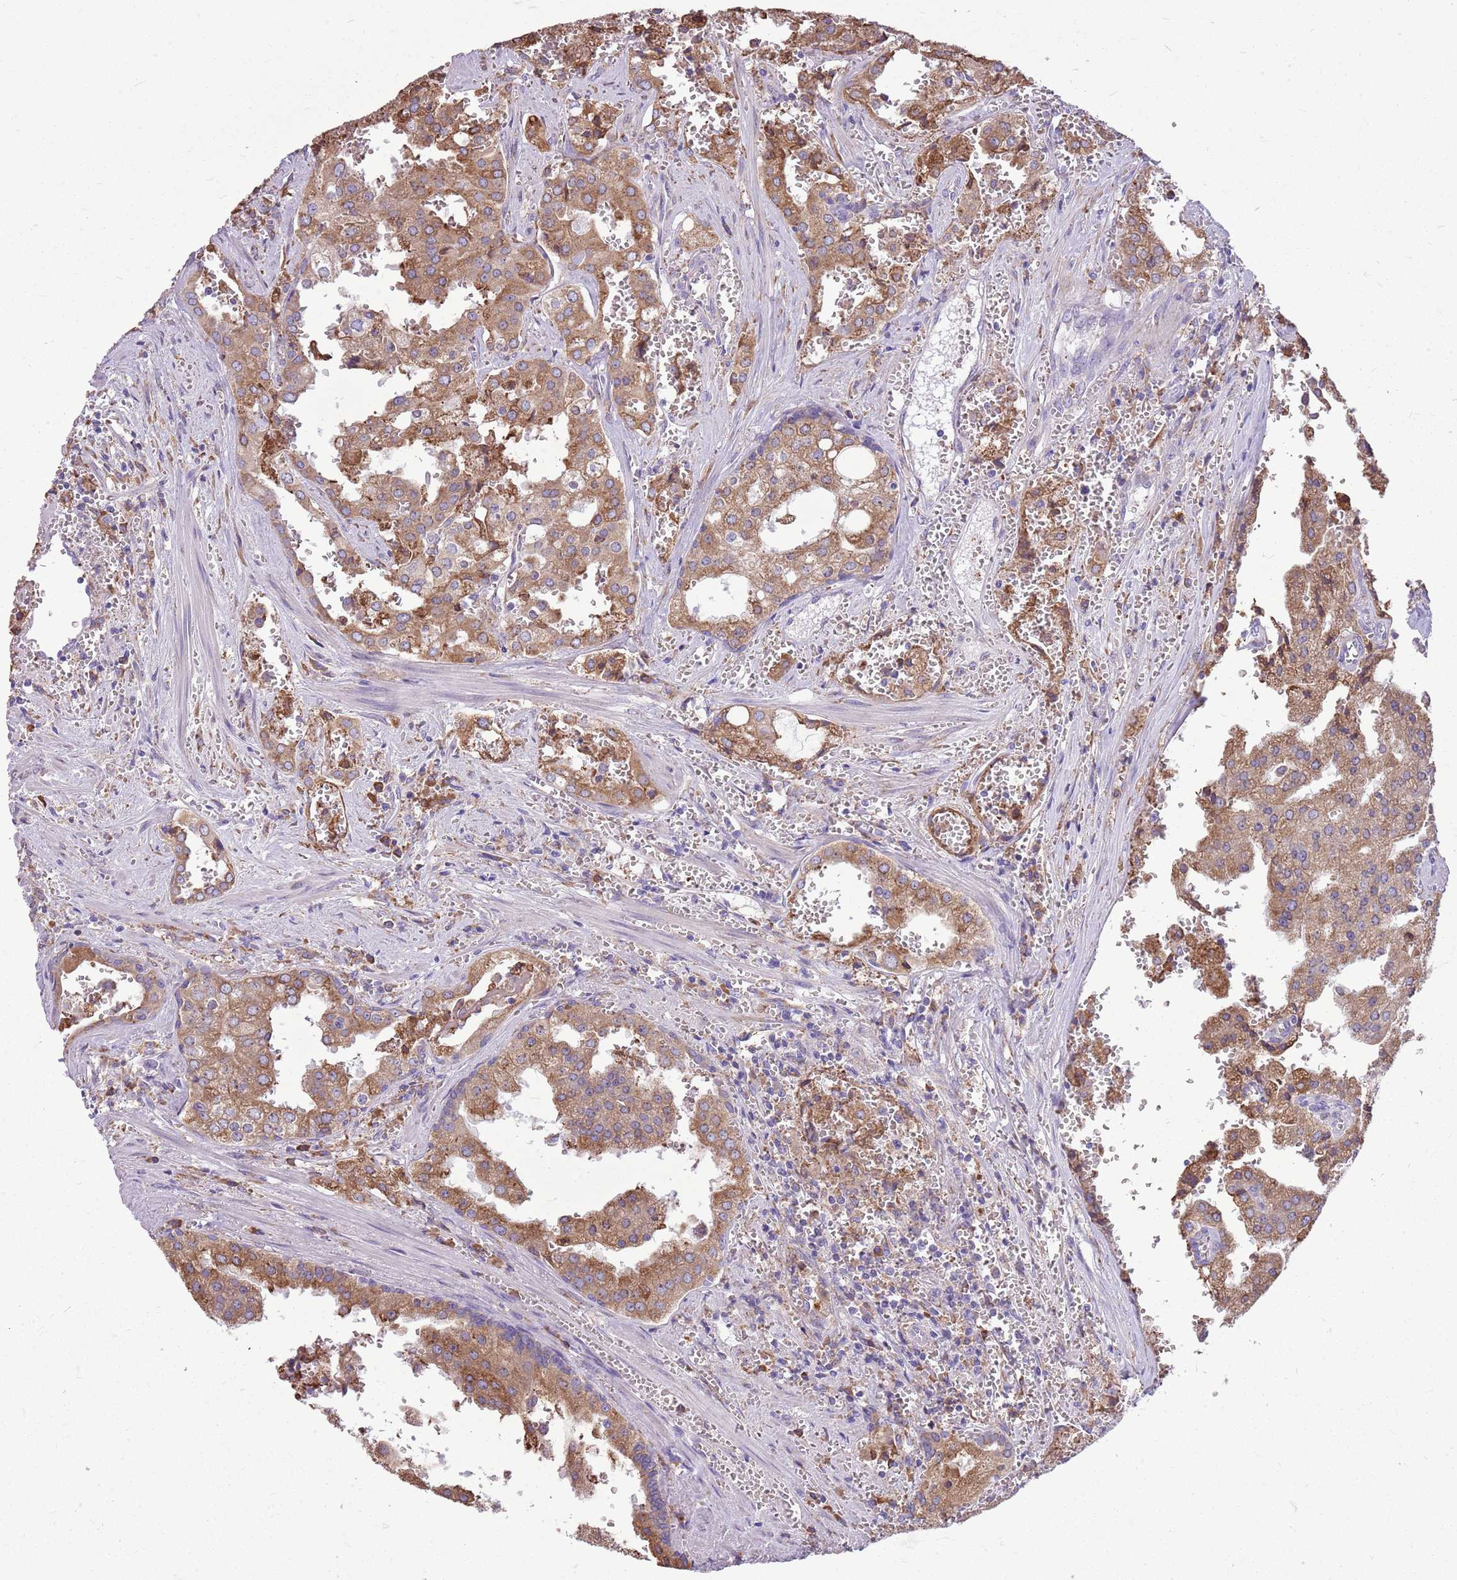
{"staining": {"intensity": "moderate", "quantity": ">75%", "location": "cytoplasmic/membranous"}, "tissue": "prostate cancer", "cell_type": "Tumor cells", "image_type": "cancer", "snomed": [{"axis": "morphology", "description": "Adenocarcinoma, High grade"}, {"axis": "topography", "description": "Prostate"}], "caption": "Moderate cytoplasmic/membranous protein expression is identified in about >75% of tumor cells in prostate cancer.", "gene": "KCTD19", "patient": {"sex": "male", "age": 68}}